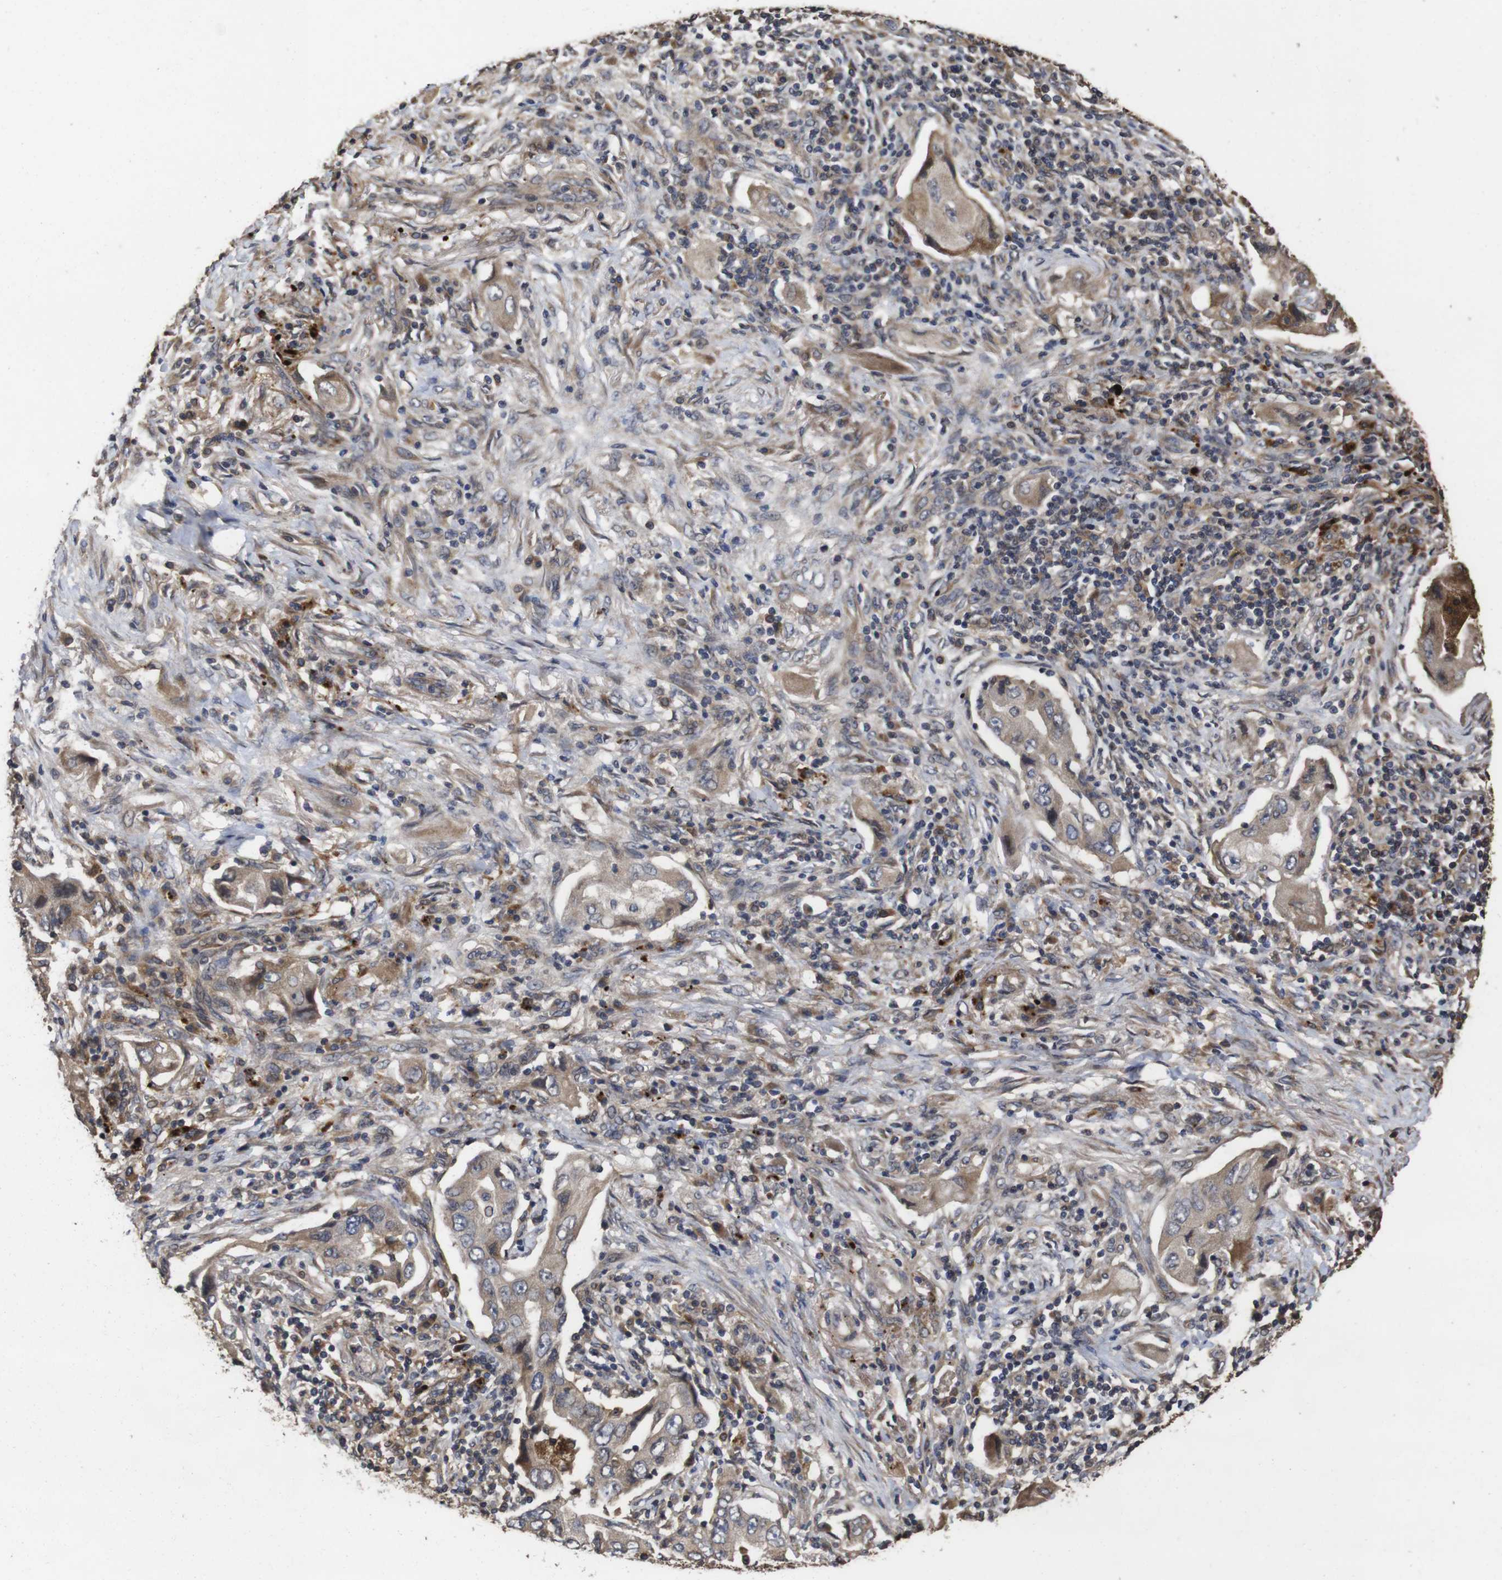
{"staining": {"intensity": "moderate", "quantity": ">75%", "location": "cytoplasmic/membranous"}, "tissue": "lung cancer", "cell_type": "Tumor cells", "image_type": "cancer", "snomed": [{"axis": "morphology", "description": "Adenocarcinoma, NOS"}, {"axis": "topography", "description": "Lung"}], "caption": "Protein positivity by immunohistochemistry (IHC) reveals moderate cytoplasmic/membranous expression in about >75% of tumor cells in lung adenocarcinoma. (DAB IHC with brightfield microscopy, high magnification).", "gene": "PTPN14", "patient": {"sex": "female", "age": 65}}